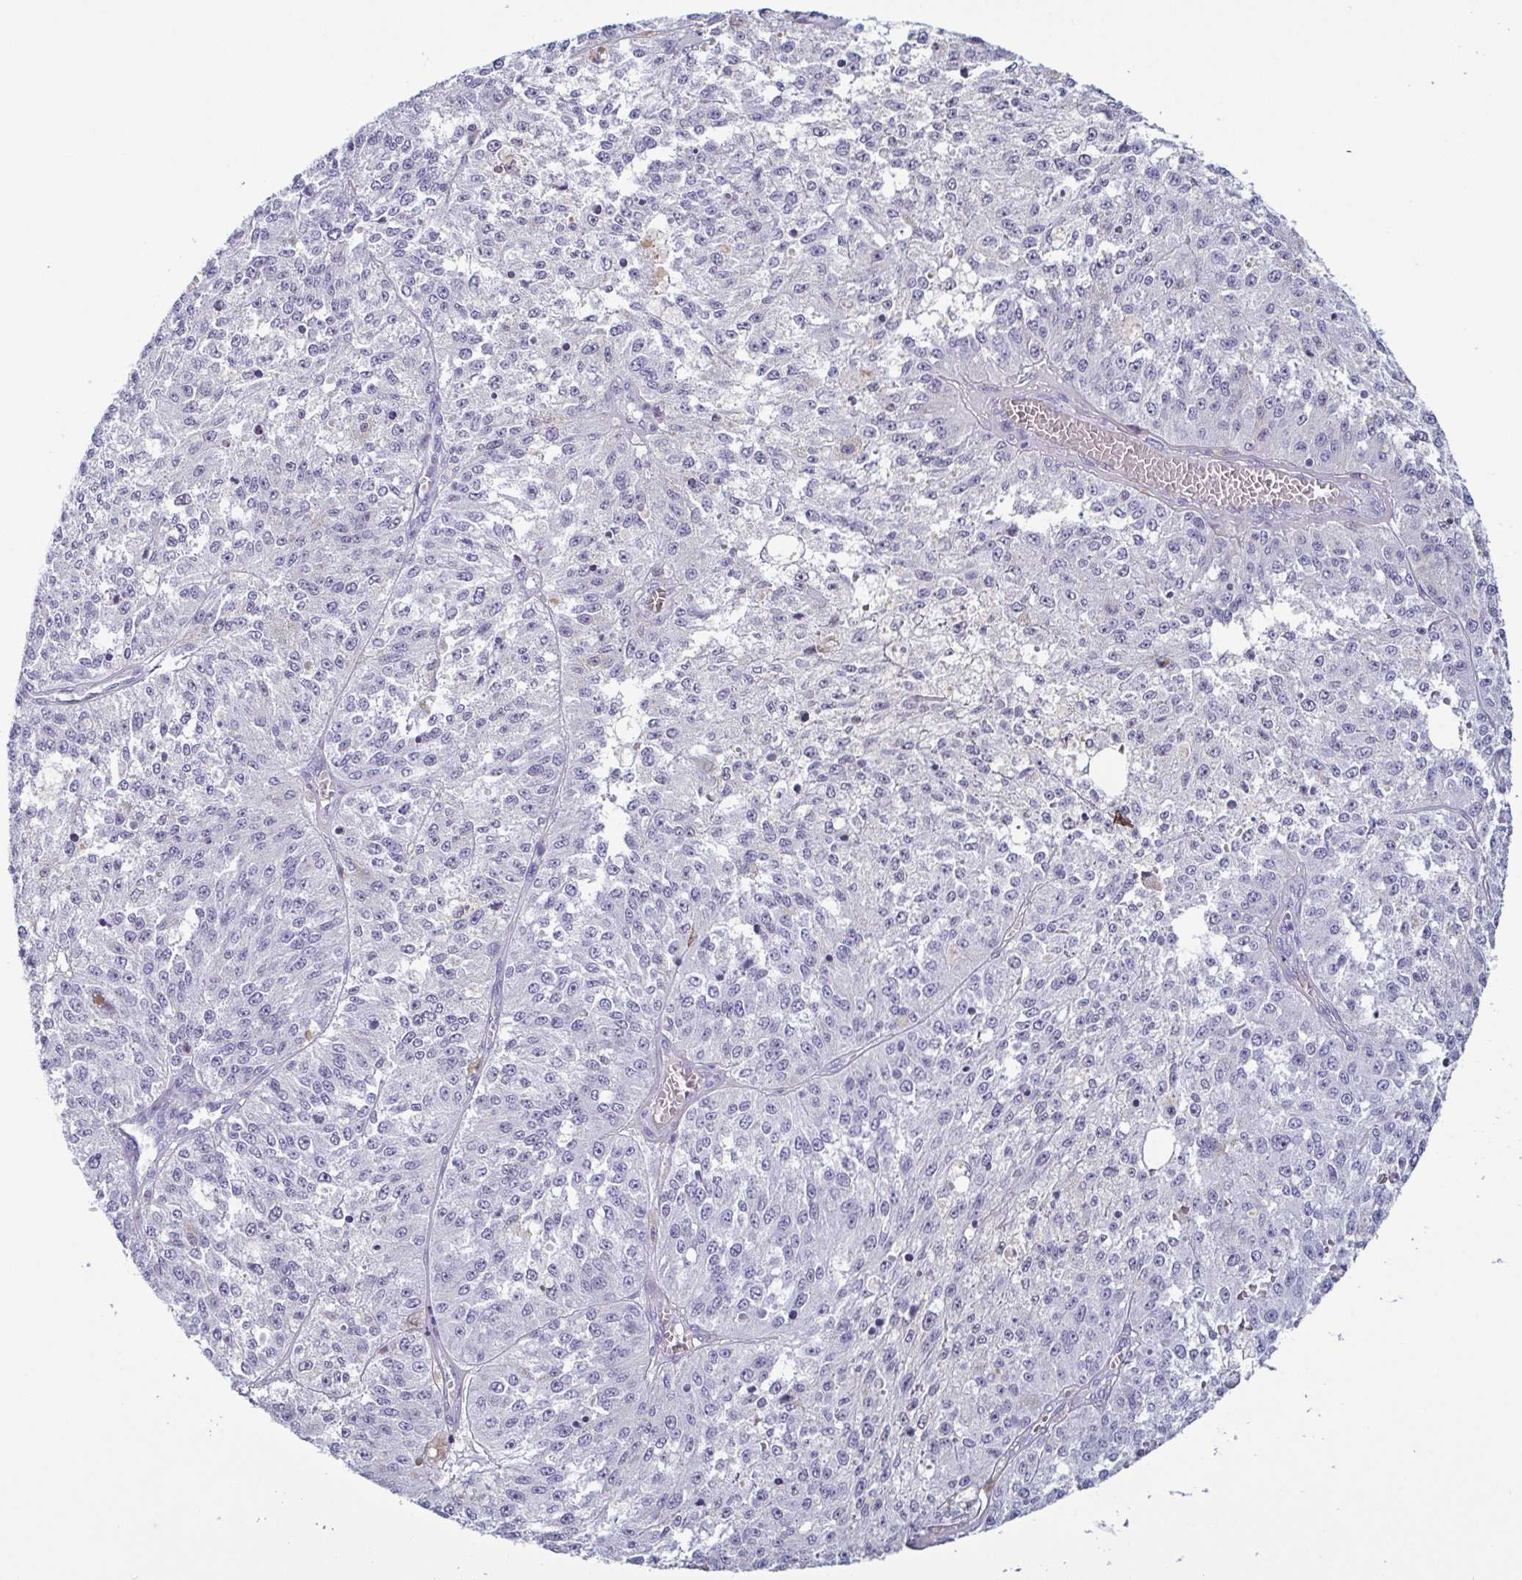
{"staining": {"intensity": "negative", "quantity": "none", "location": "none"}, "tissue": "melanoma", "cell_type": "Tumor cells", "image_type": "cancer", "snomed": [{"axis": "morphology", "description": "Malignant melanoma, Metastatic site"}, {"axis": "topography", "description": "Lymph node"}], "caption": "Tumor cells show no significant positivity in malignant melanoma (metastatic site).", "gene": "KRT10", "patient": {"sex": "female", "age": 64}}